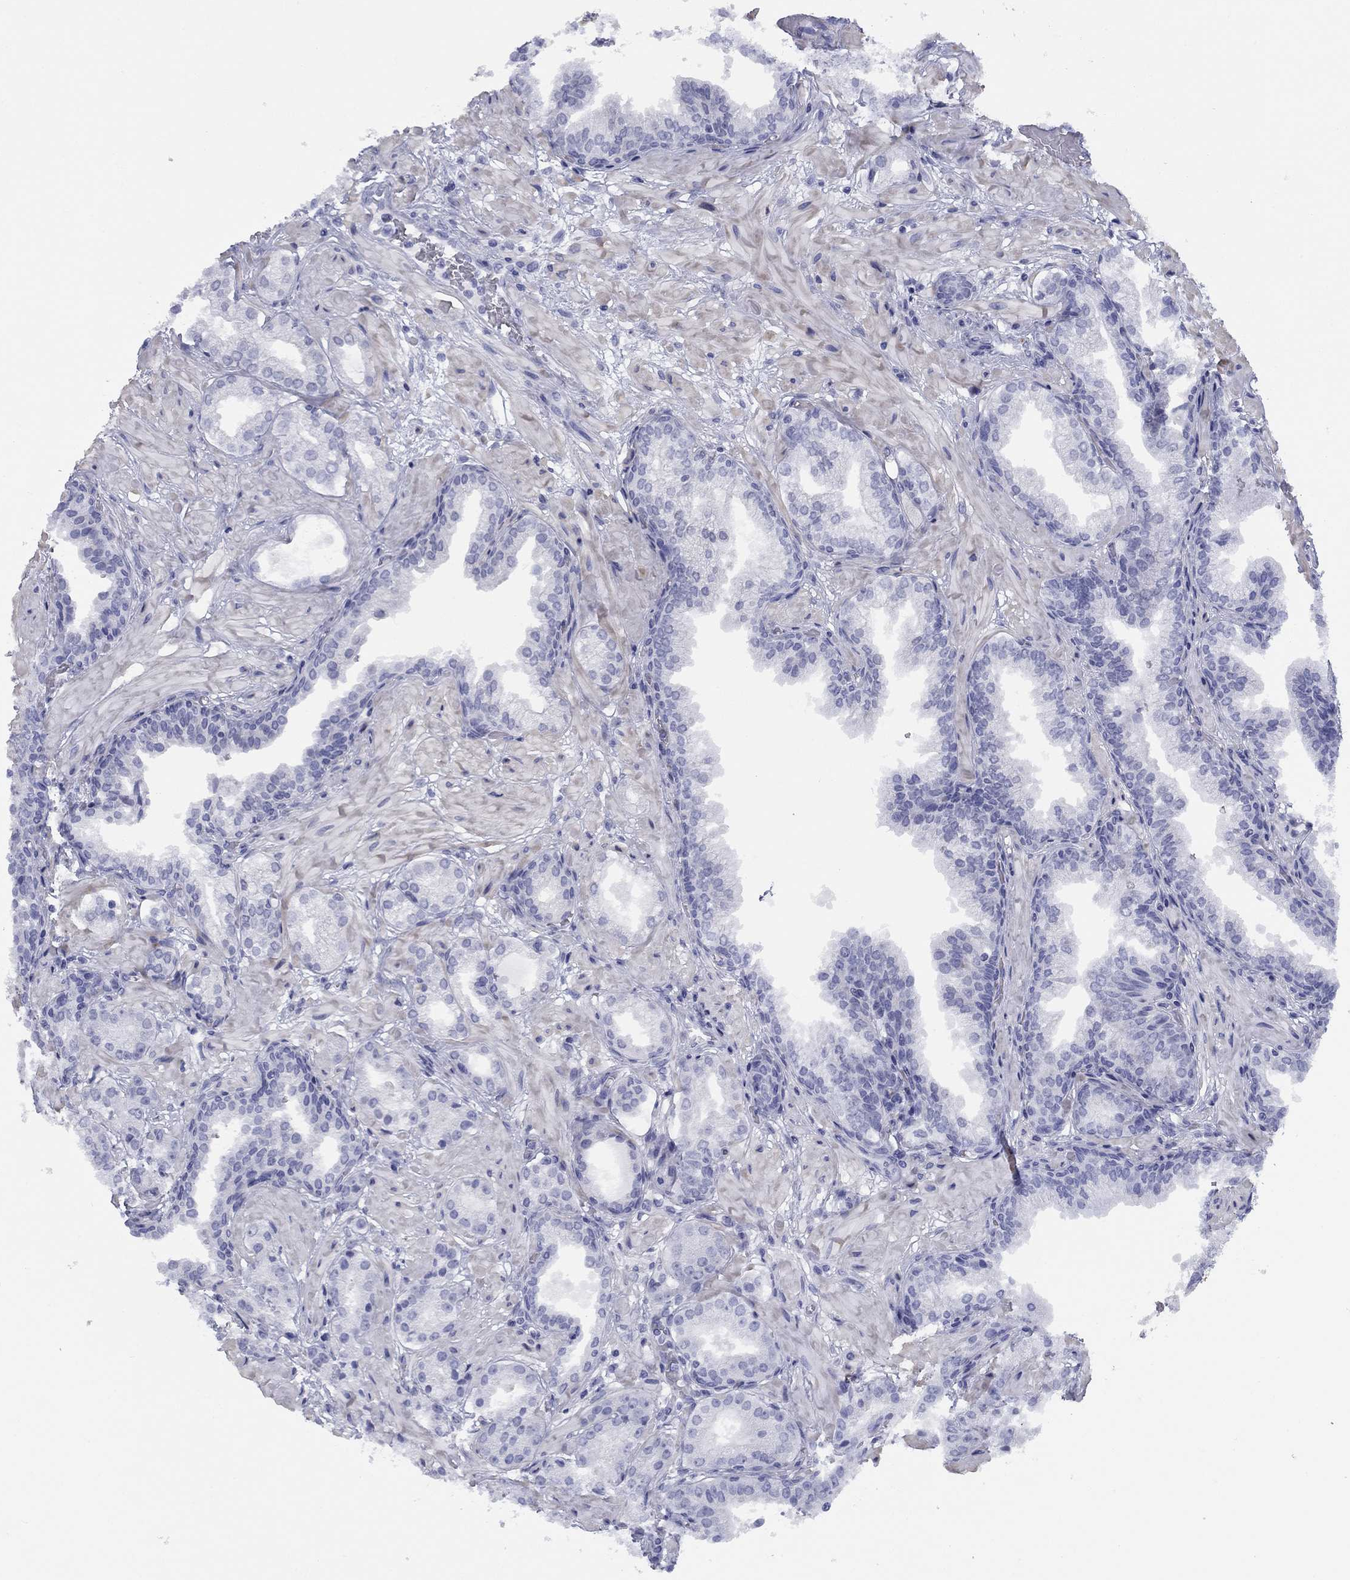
{"staining": {"intensity": "negative", "quantity": "none", "location": "none"}, "tissue": "prostate cancer", "cell_type": "Tumor cells", "image_type": "cancer", "snomed": [{"axis": "morphology", "description": "Adenocarcinoma, NOS"}, {"axis": "topography", "description": "Prostate and seminal vesicle, NOS"}, {"axis": "topography", "description": "Prostate"}], "caption": "DAB immunohistochemical staining of prostate cancer (adenocarcinoma) displays no significant positivity in tumor cells.", "gene": "TIGD4", "patient": {"sex": "male", "age": 44}}